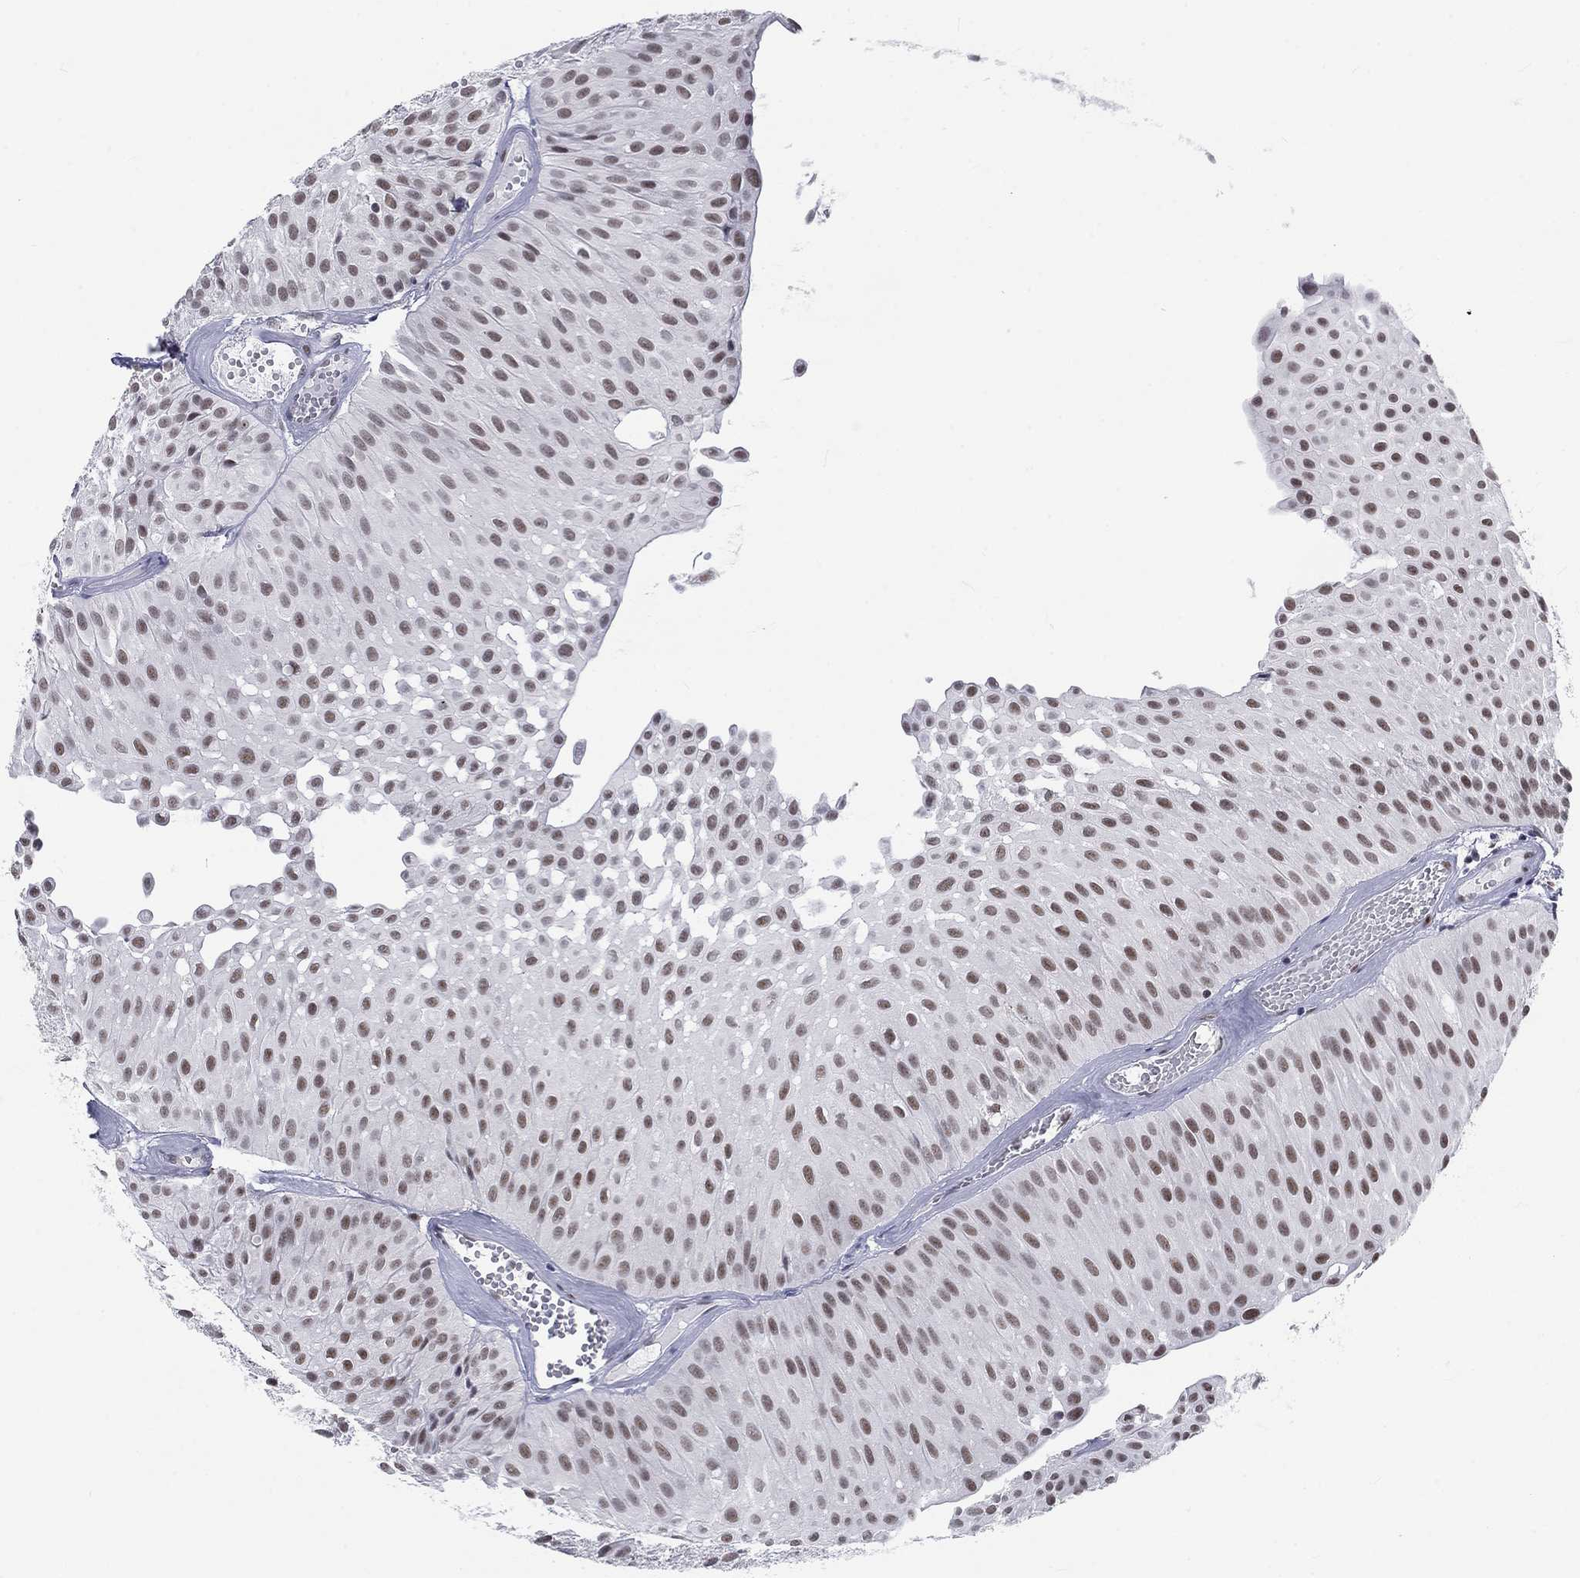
{"staining": {"intensity": "strong", "quantity": "<25%", "location": "nuclear"}, "tissue": "urothelial cancer", "cell_type": "Tumor cells", "image_type": "cancer", "snomed": [{"axis": "morphology", "description": "Urothelial carcinoma, Low grade"}, {"axis": "topography", "description": "Urinary bladder"}], "caption": "Protein expression analysis of urothelial carcinoma (low-grade) demonstrates strong nuclear positivity in approximately <25% of tumor cells. The protein of interest is stained brown, and the nuclei are stained in blue (DAB (3,3'-diaminobenzidine) IHC with brightfield microscopy, high magnification).", "gene": "FYTTD1", "patient": {"sex": "male", "age": 64}}